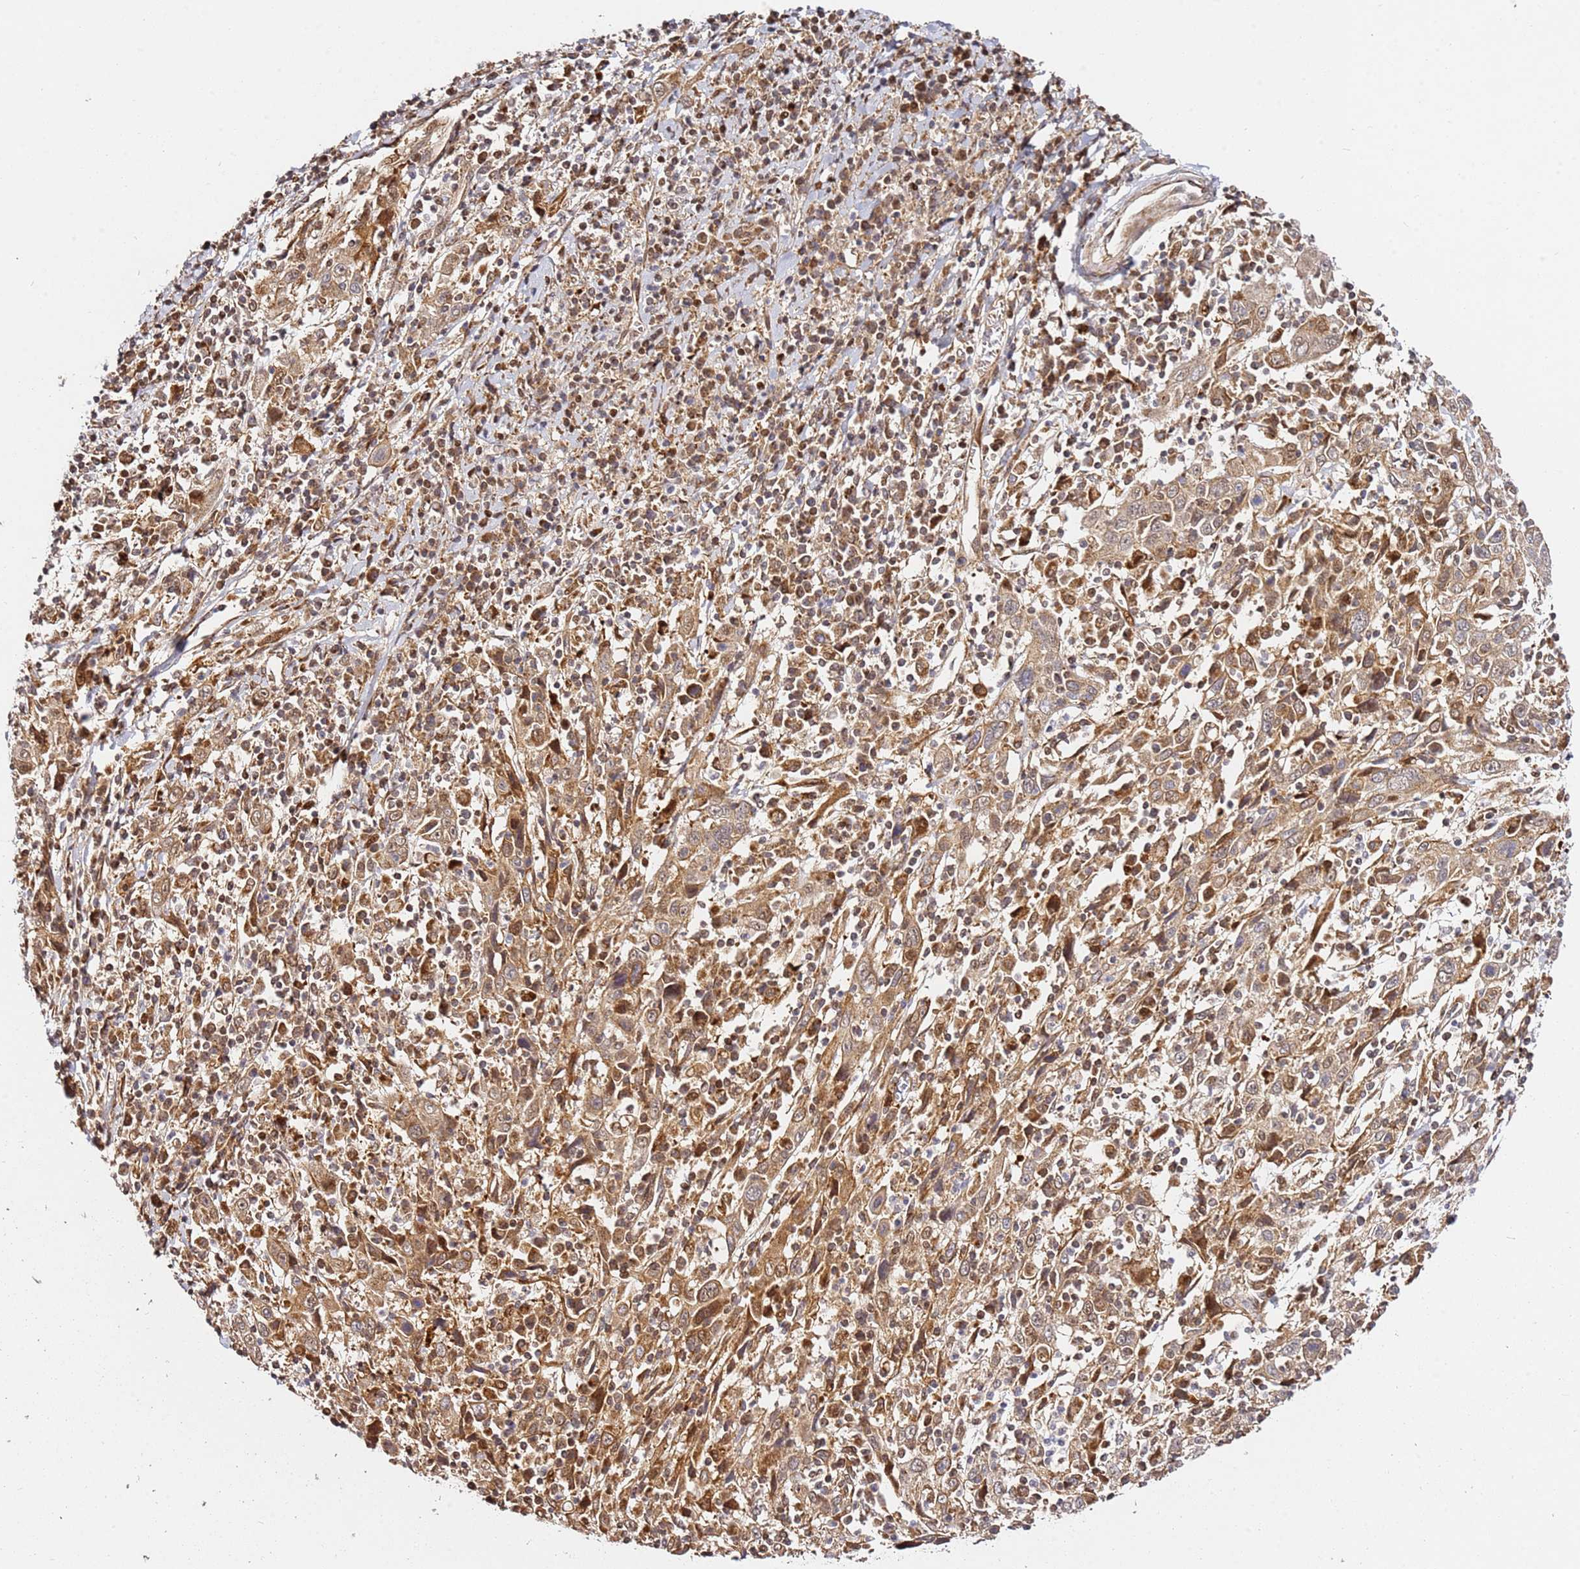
{"staining": {"intensity": "moderate", "quantity": ">75%", "location": "cytoplasmic/membranous,nuclear"}, "tissue": "cervical cancer", "cell_type": "Tumor cells", "image_type": "cancer", "snomed": [{"axis": "morphology", "description": "Squamous cell carcinoma, NOS"}, {"axis": "topography", "description": "Cervix"}], "caption": "Protein analysis of cervical cancer tissue shows moderate cytoplasmic/membranous and nuclear positivity in about >75% of tumor cells. The staining is performed using DAB brown chromogen to label protein expression. The nuclei are counter-stained blue using hematoxylin.", "gene": "SMOX", "patient": {"sex": "female", "age": 46}}